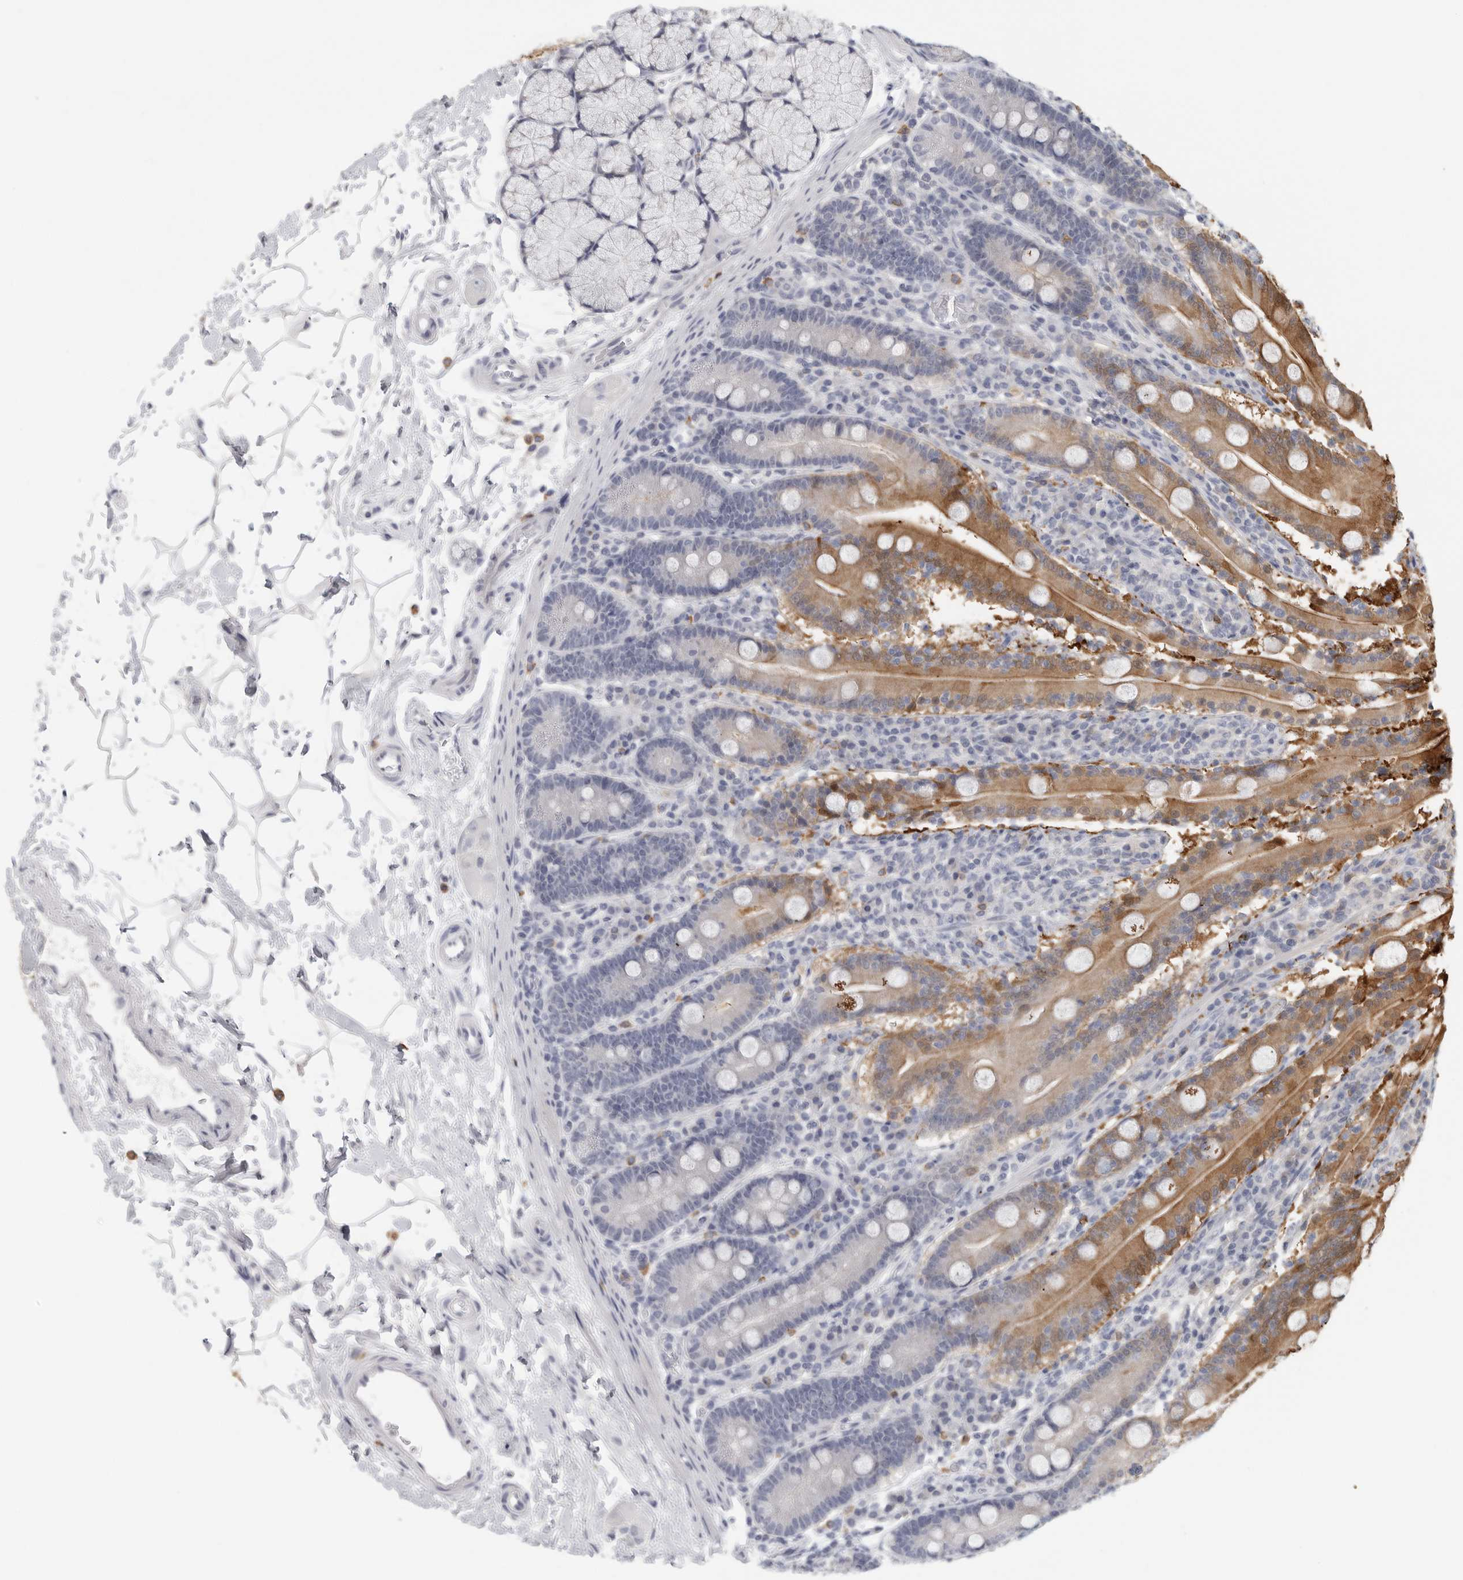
{"staining": {"intensity": "moderate", "quantity": "25%-75%", "location": "cytoplasmic/membranous"}, "tissue": "duodenum", "cell_type": "Glandular cells", "image_type": "normal", "snomed": [{"axis": "morphology", "description": "Normal tissue, NOS"}, {"axis": "topography", "description": "Duodenum"}], "caption": "This photomicrograph shows immunohistochemistry staining of benign duodenum, with medium moderate cytoplasmic/membranous expression in about 25%-75% of glandular cells.", "gene": "DNAJC11", "patient": {"sex": "male", "age": 35}}